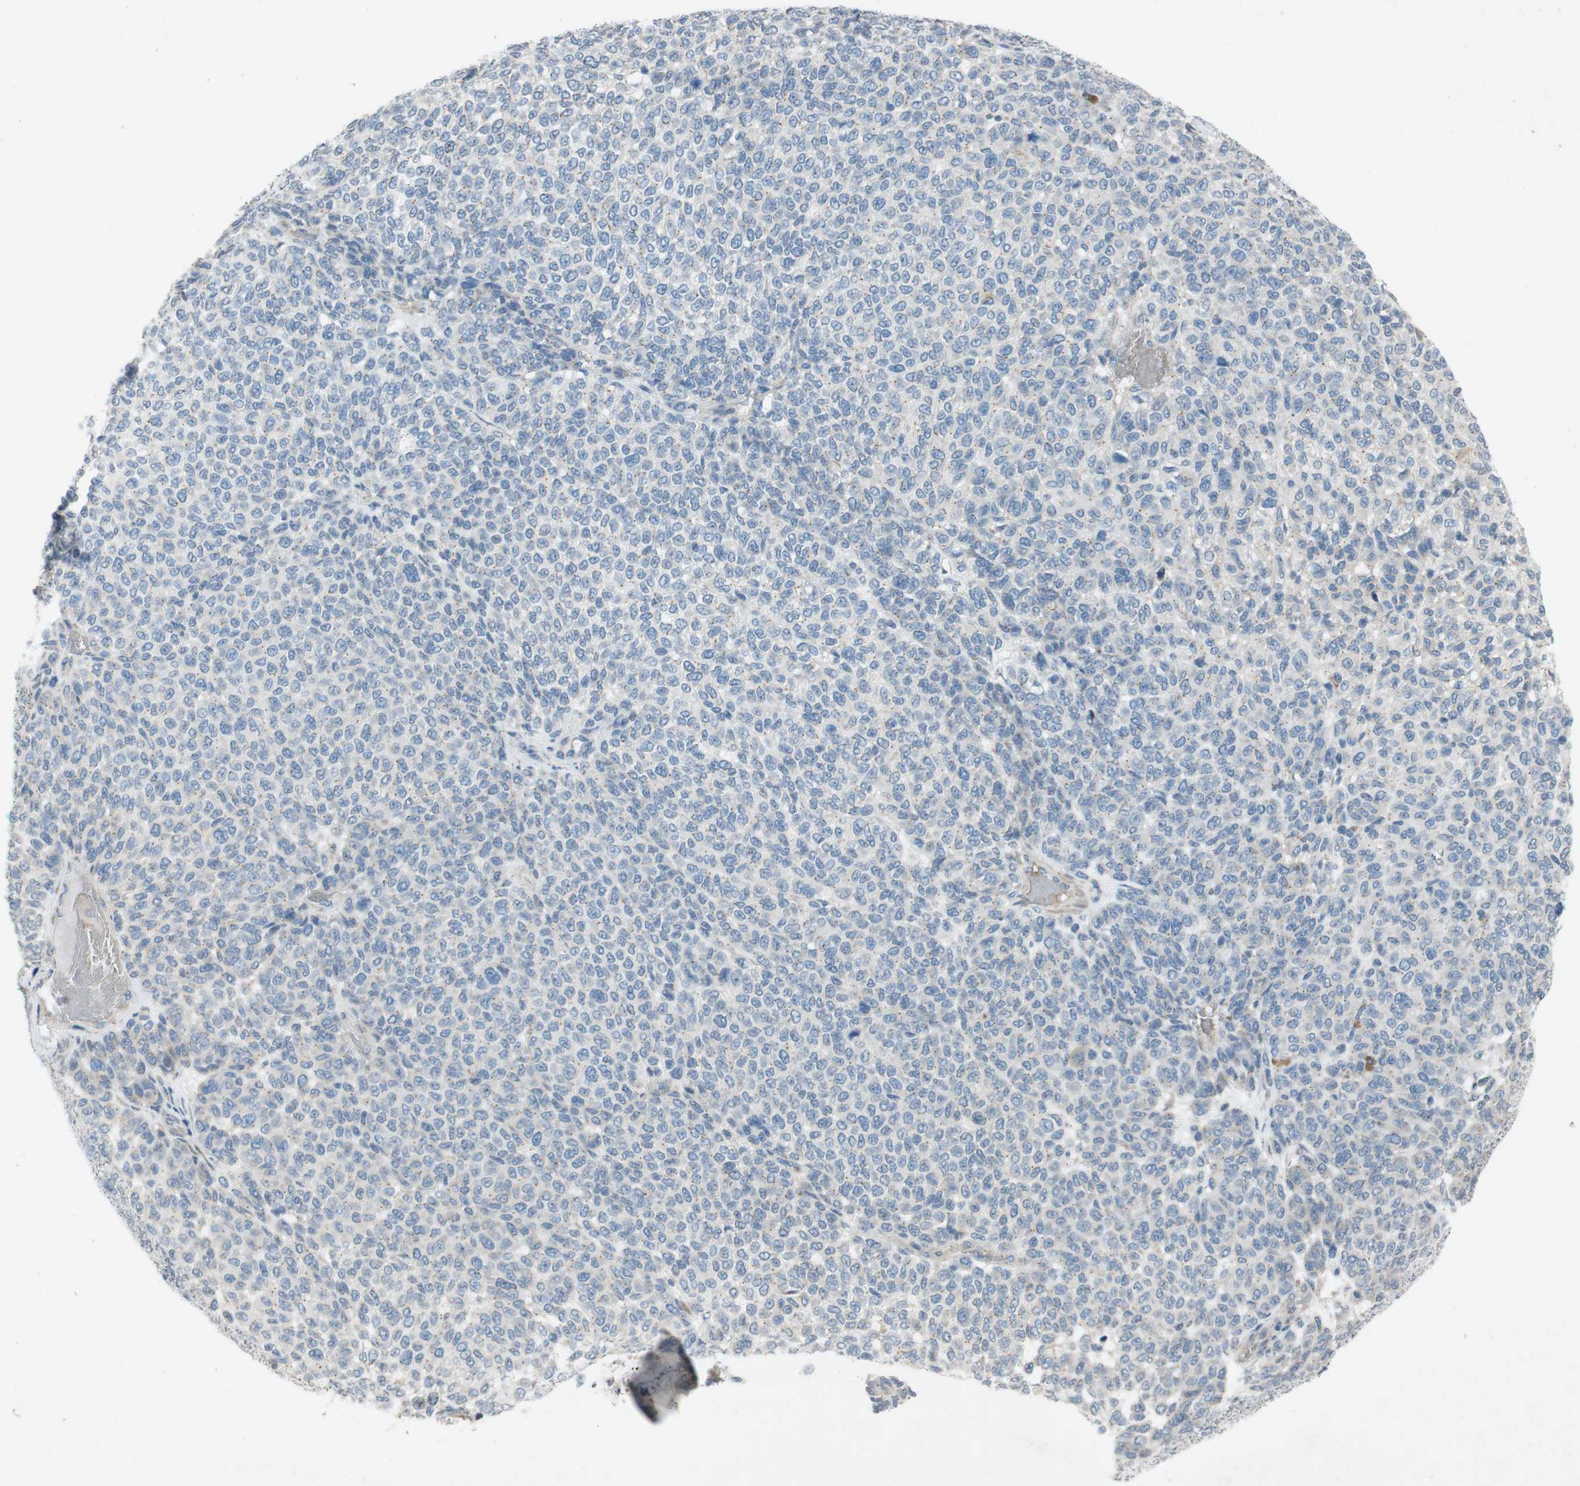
{"staining": {"intensity": "weak", "quantity": "<25%", "location": "cytoplasmic/membranous"}, "tissue": "melanoma", "cell_type": "Tumor cells", "image_type": "cancer", "snomed": [{"axis": "morphology", "description": "Malignant melanoma, NOS"}, {"axis": "topography", "description": "Skin"}], "caption": "High magnification brightfield microscopy of melanoma stained with DAB (3,3'-diaminobenzidine) (brown) and counterstained with hematoxylin (blue): tumor cells show no significant positivity.", "gene": "ADD2", "patient": {"sex": "male", "age": 59}}